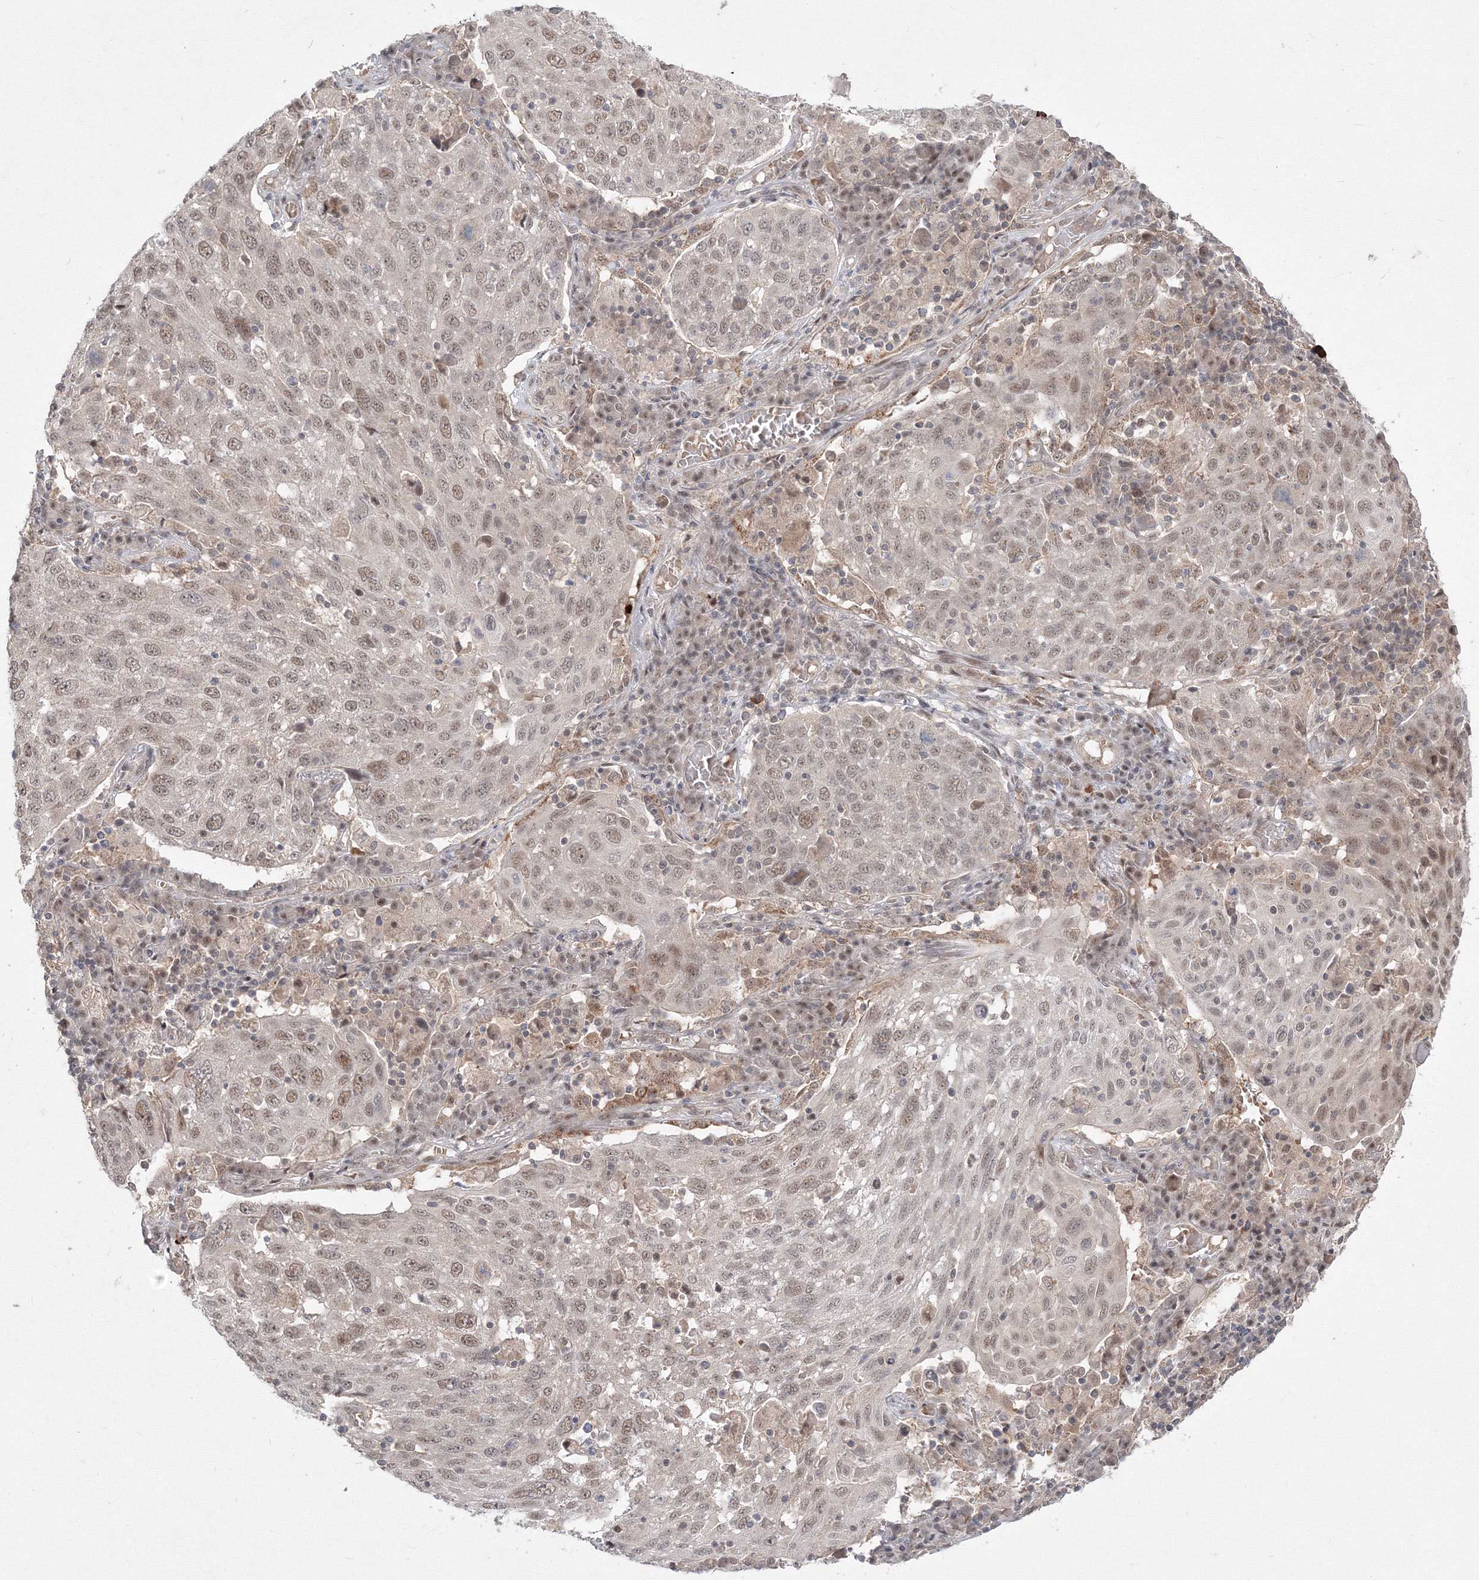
{"staining": {"intensity": "weak", "quantity": ">75%", "location": "nuclear"}, "tissue": "lung cancer", "cell_type": "Tumor cells", "image_type": "cancer", "snomed": [{"axis": "morphology", "description": "Squamous cell carcinoma, NOS"}, {"axis": "topography", "description": "Lung"}], "caption": "Human lung squamous cell carcinoma stained with a brown dye demonstrates weak nuclear positive expression in approximately >75% of tumor cells.", "gene": "COPS4", "patient": {"sex": "male", "age": 65}}